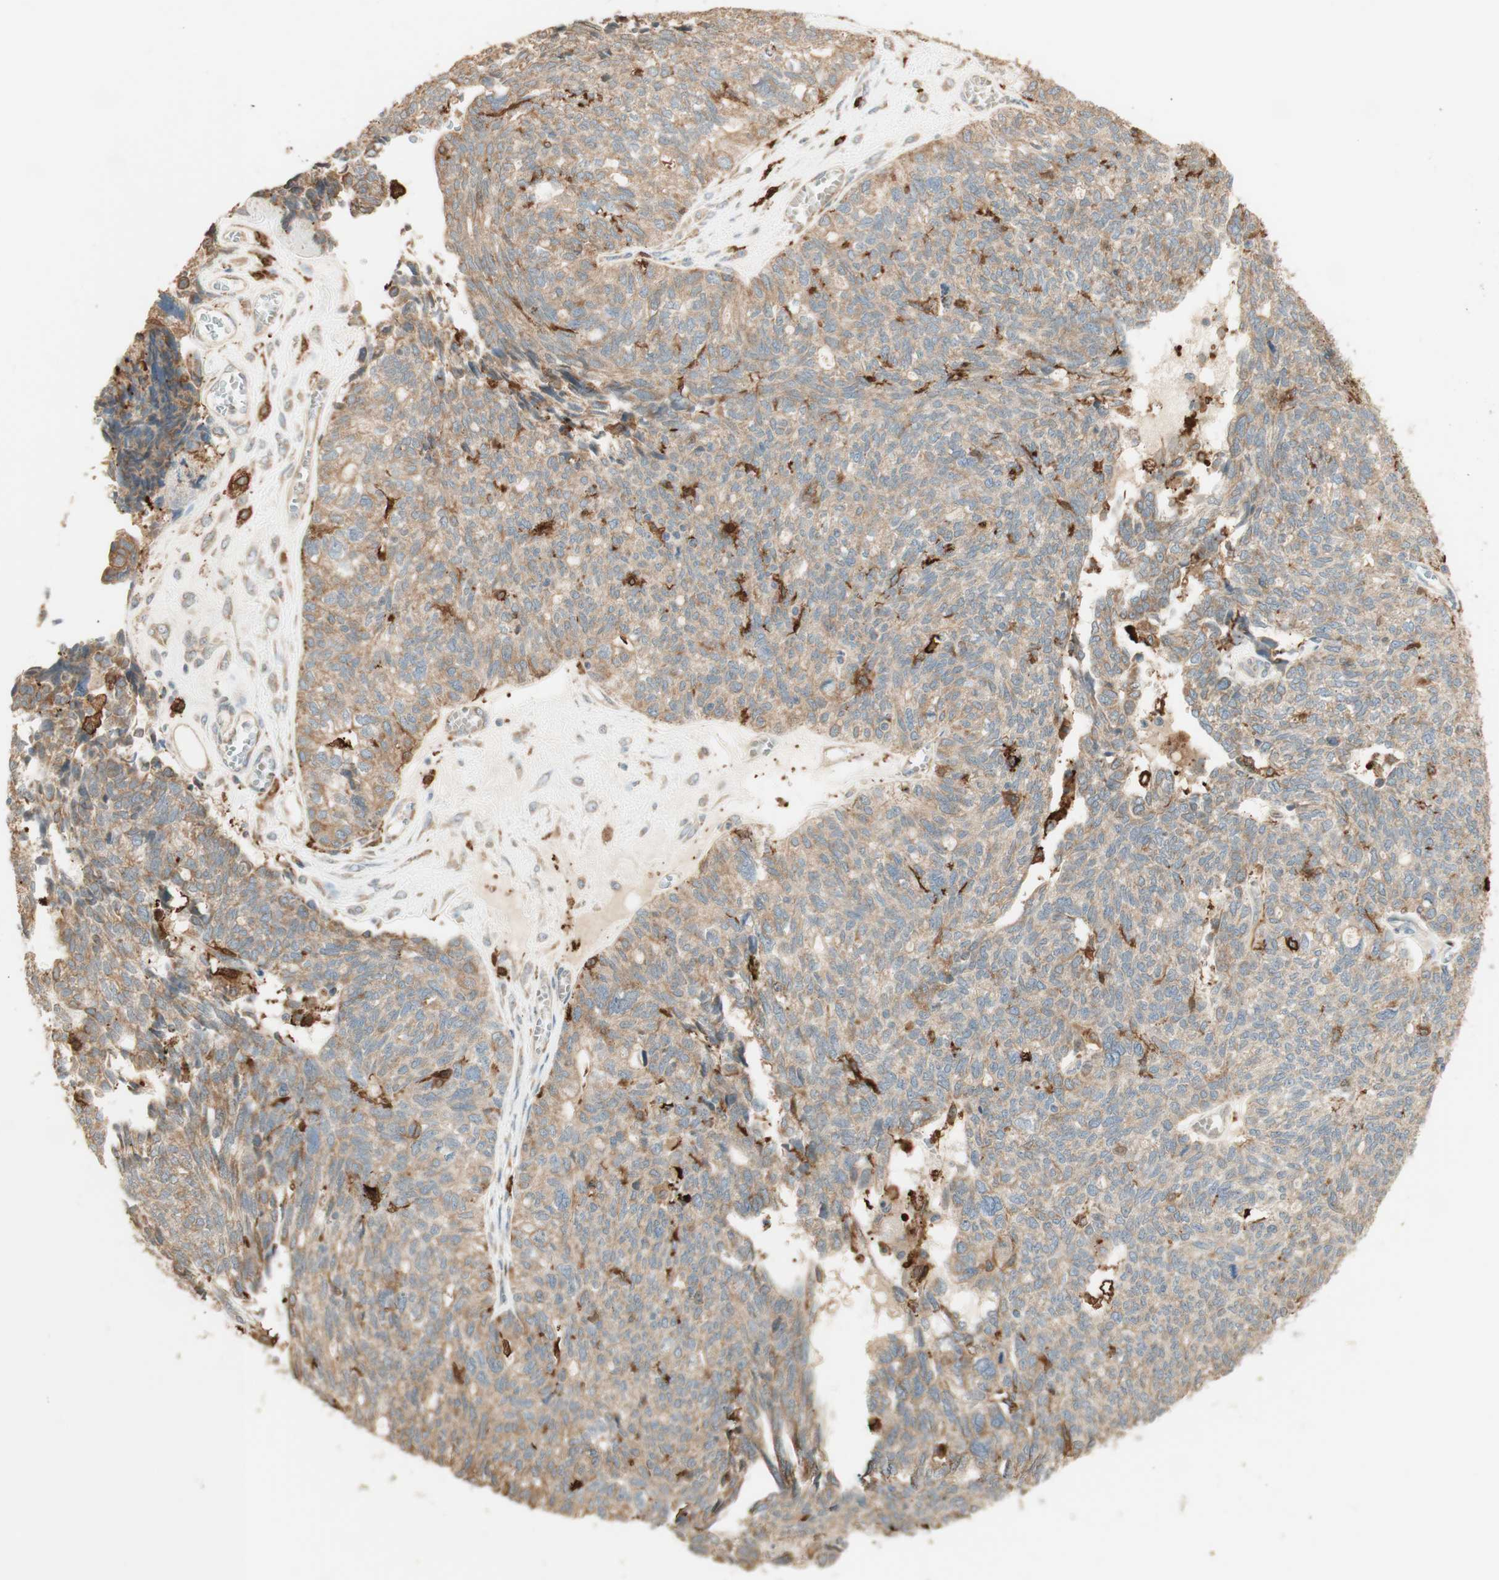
{"staining": {"intensity": "weak", "quantity": ">75%", "location": "cytoplasmic/membranous"}, "tissue": "ovarian cancer", "cell_type": "Tumor cells", "image_type": "cancer", "snomed": [{"axis": "morphology", "description": "Cystadenocarcinoma, serous, NOS"}, {"axis": "topography", "description": "Ovary"}], "caption": "A micrograph of ovarian serous cystadenocarcinoma stained for a protein exhibits weak cytoplasmic/membranous brown staining in tumor cells.", "gene": "CLCN2", "patient": {"sex": "female", "age": 79}}